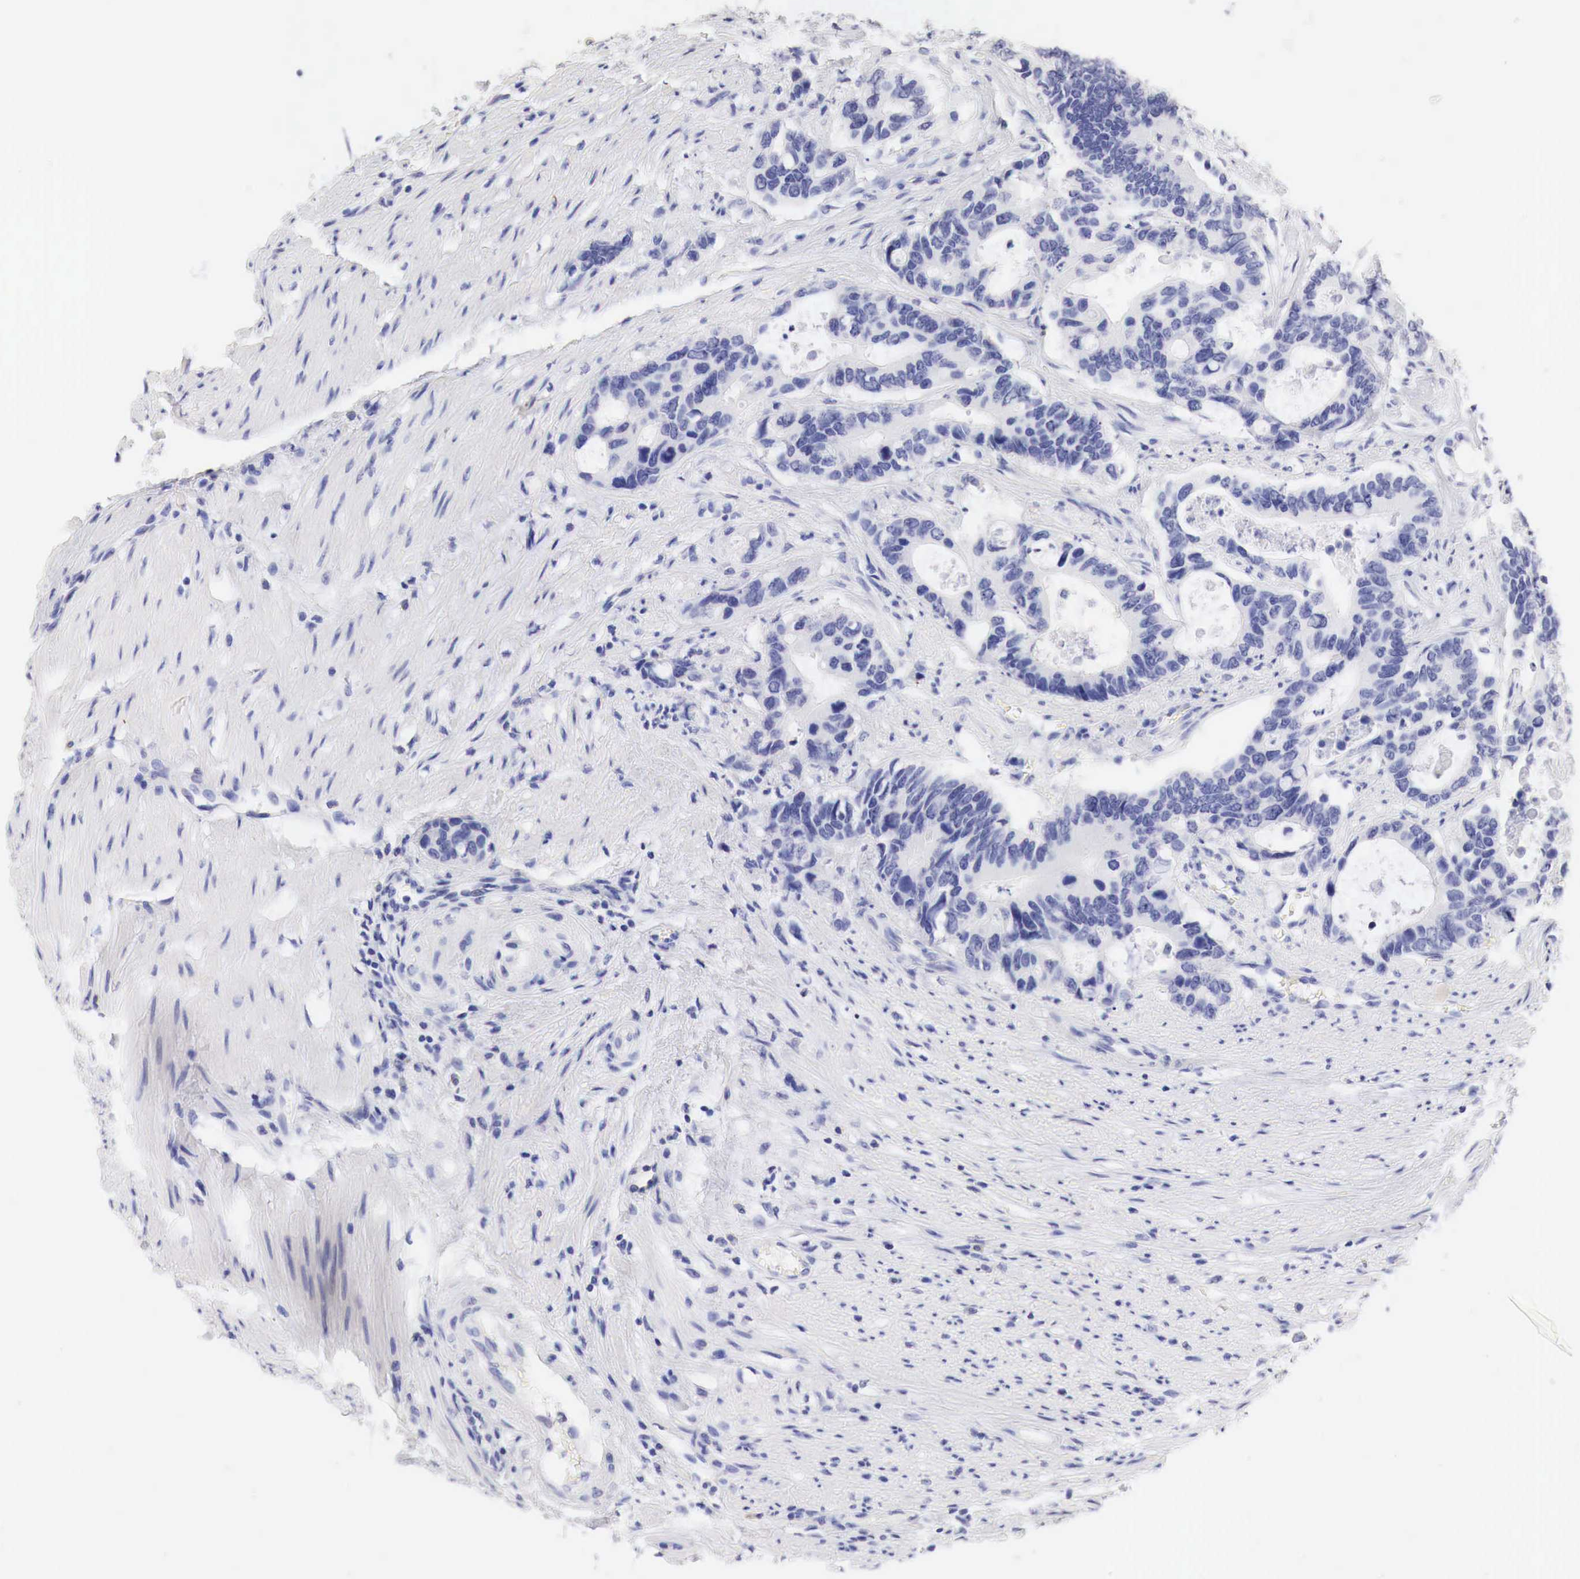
{"staining": {"intensity": "negative", "quantity": "none", "location": "none"}, "tissue": "colorectal cancer", "cell_type": "Tumor cells", "image_type": "cancer", "snomed": [{"axis": "morphology", "description": "Adenocarcinoma, NOS"}, {"axis": "topography", "description": "Colon"}], "caption": "Immunohistochemical staining of human colorectal cancer (adenocarcinoma) exhibits no significant staining in tumor cells.", "gene": "TYR", "patient": {"sex": "male", "age": 49}}